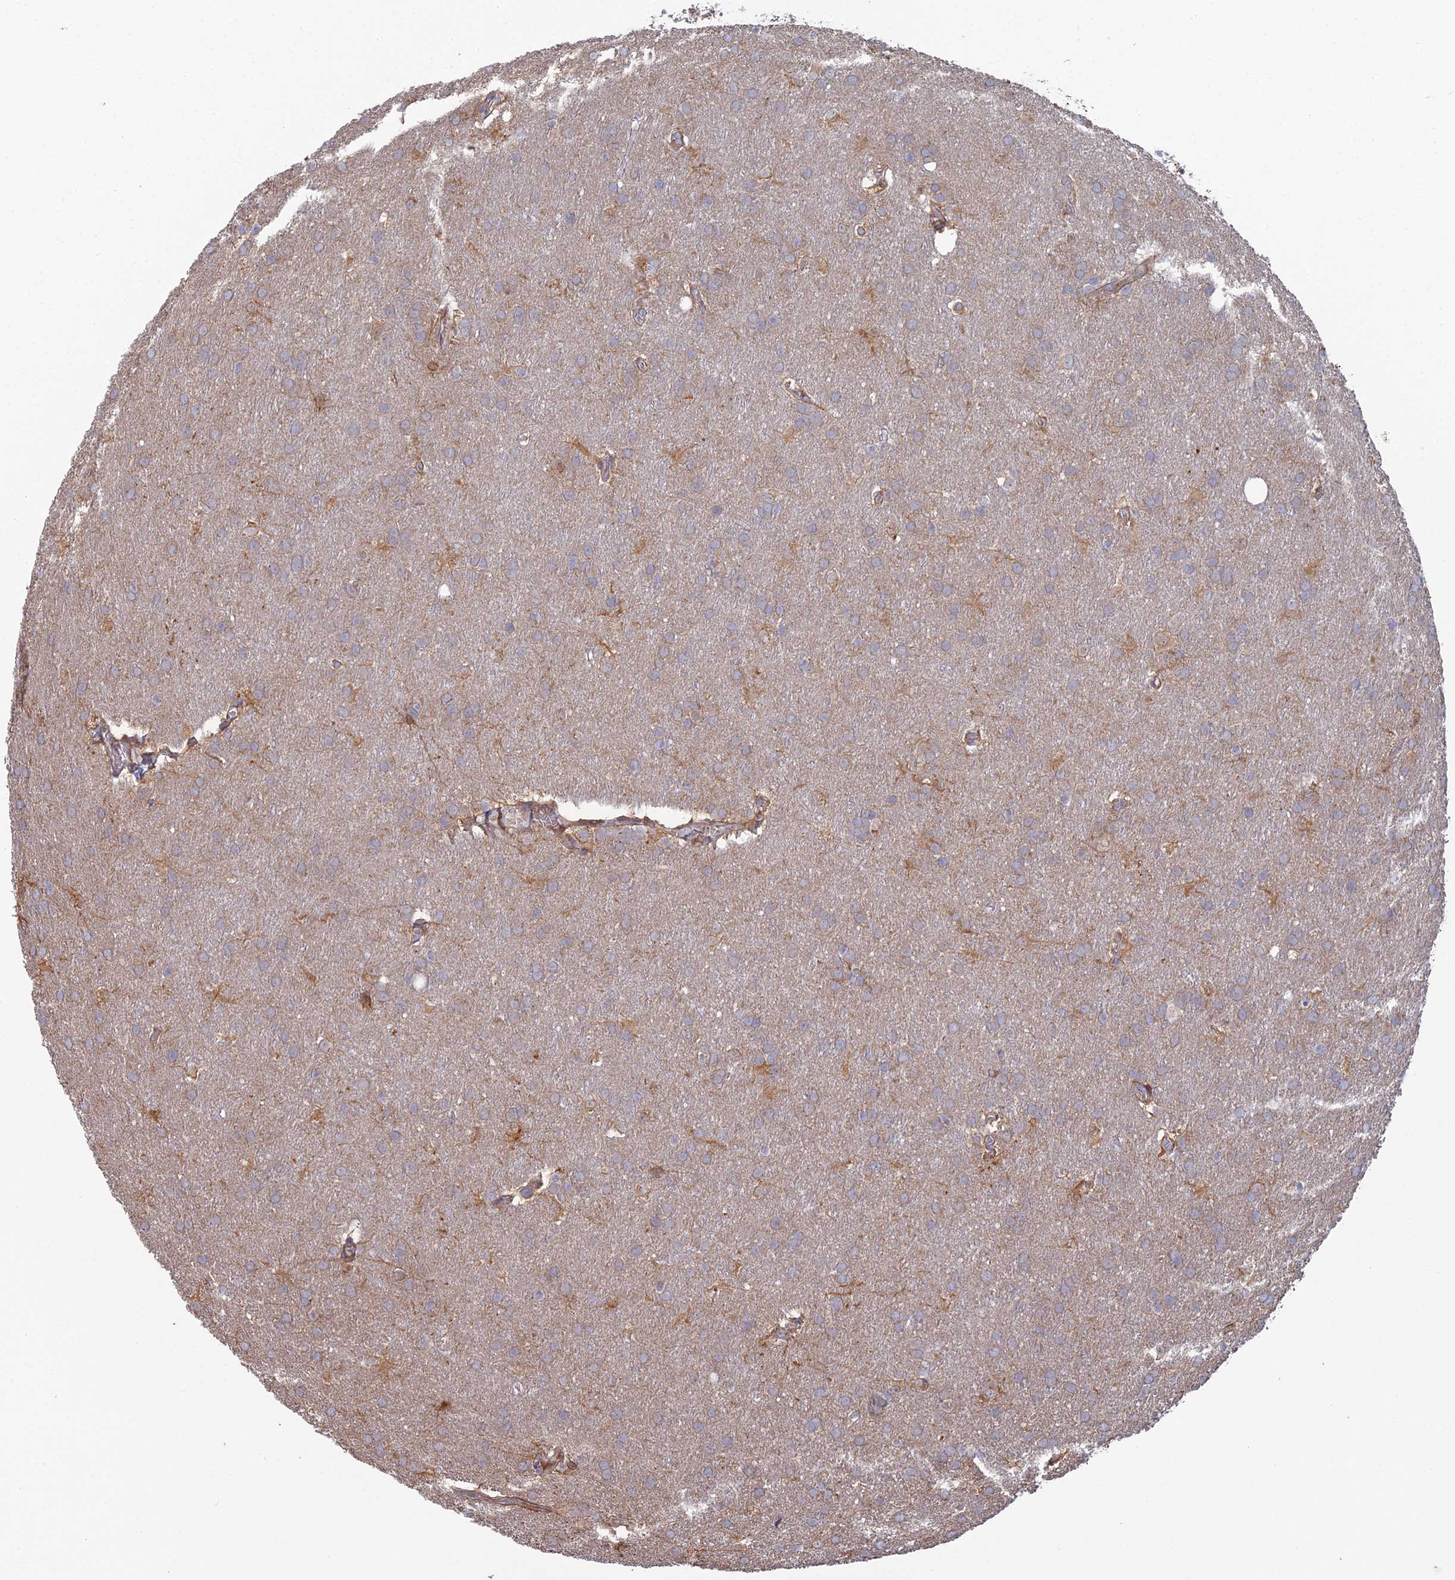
{"staining": {"intensity": "weak", "quantity": ">75%", "location": "cytoplasmic/membranous"}, "tissue": "glioma", "cell_type": "Tumor cells", "image_type": "cancer", "snomed": [{"axis": "morphology", "description": "Glioma, malignant, Low grade"}, {"axis": "topography", "description": "Brain"}], "caption": "Weak cytoplasmic/membranous expression is seen in about >75% of tumor cells in glioma.", "gene": "ARL16", "patient": {"sex": "female", "age": 32}}